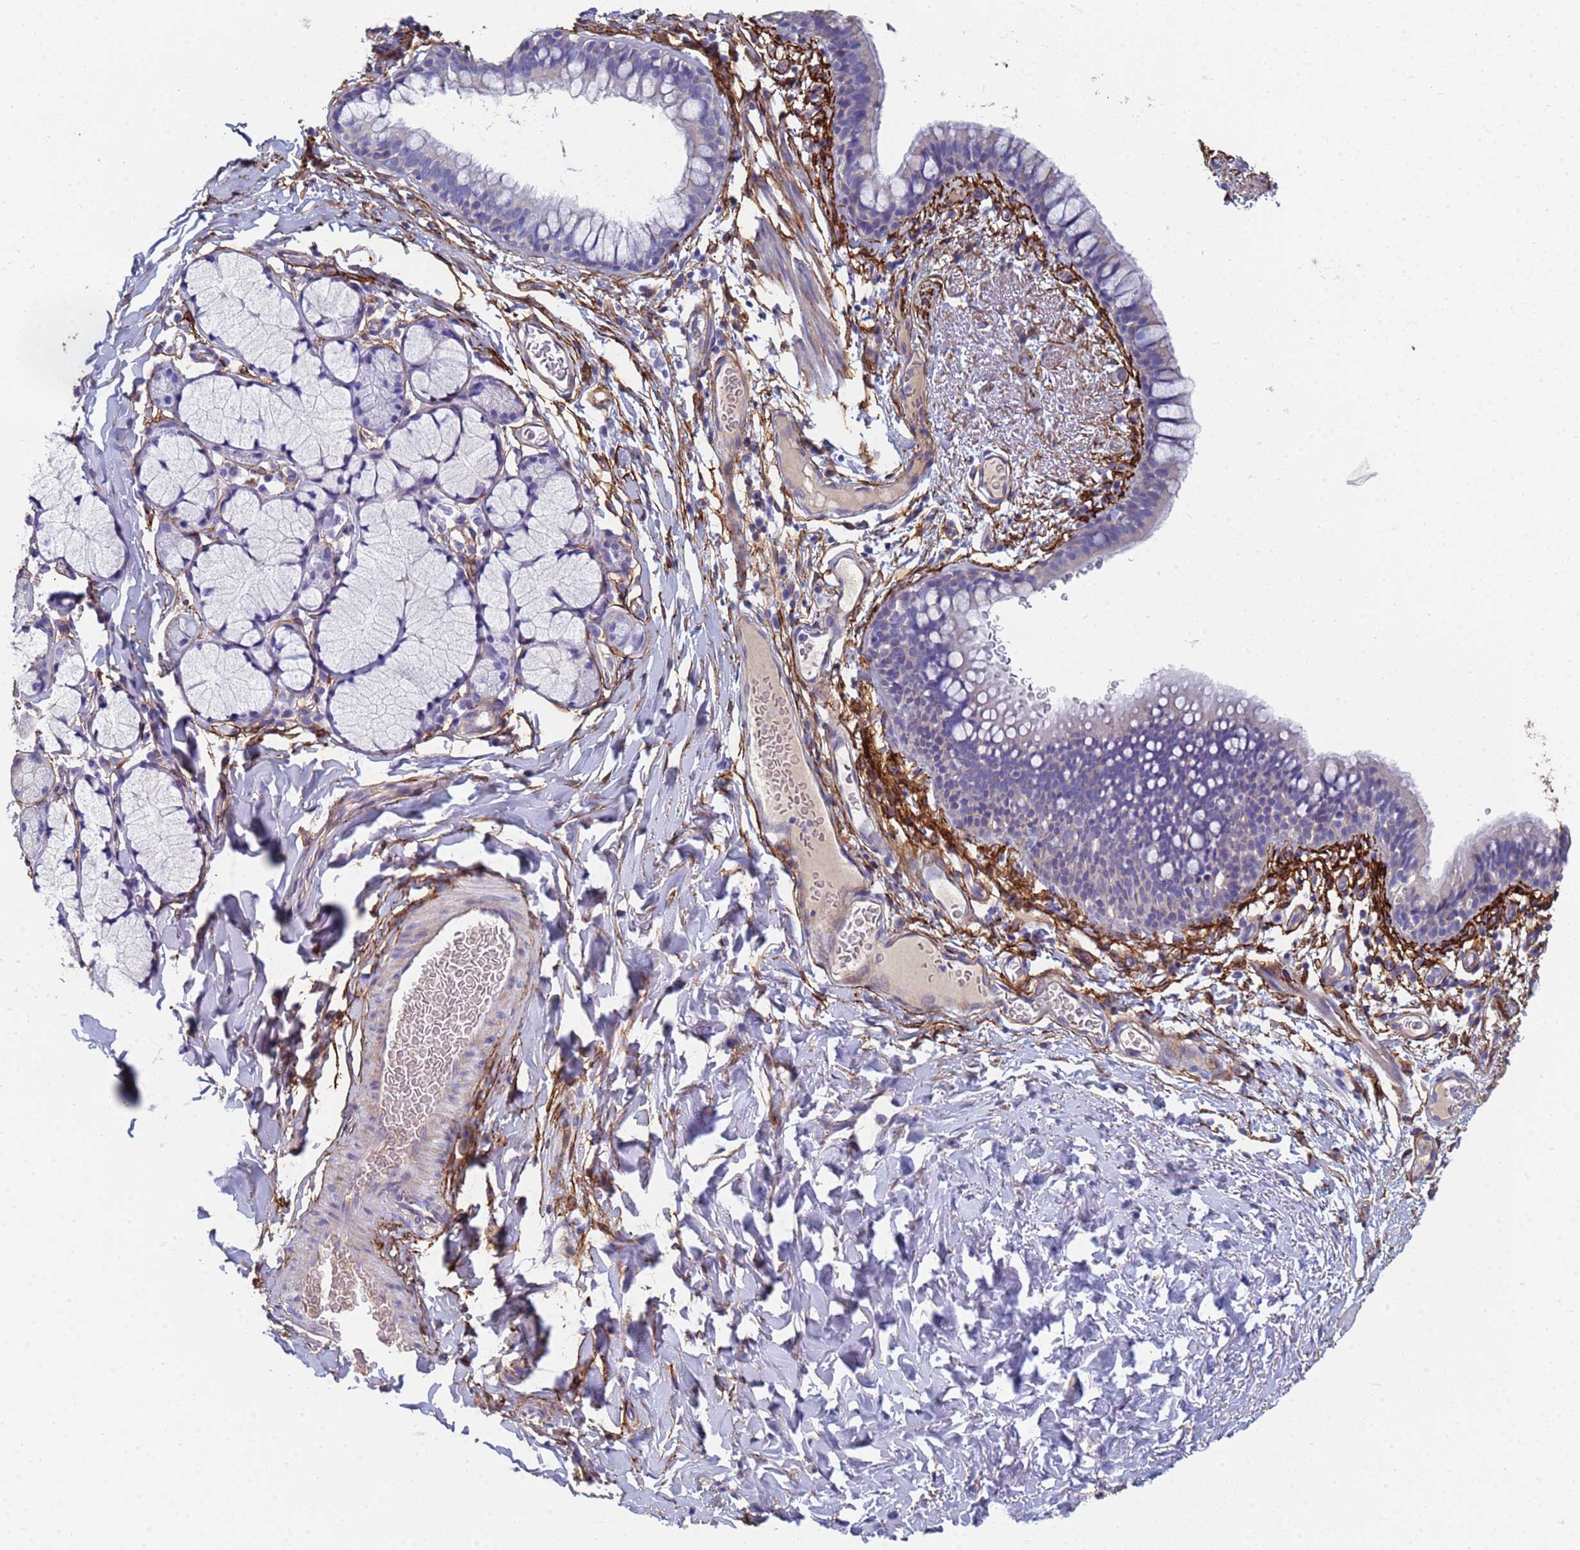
{"staining": {"intensity": "negative", "quantity": "none", "location": "none"}, "tissue": "bronchus", "cell_type": "Respiratory epithelial cells", "image_type": "normal", "snomed": [{"axis": "morphology", "description": "Normal tissue, NOS"}, {"axis": "topography", "description": "Cartilage tissue"}, {"axis": "topography", "description": "Bronchus"}], "caption": "Bronchus stained for a protein using immunohistochemistry (IHC) shows no expression respiratory epithelial cells.", "gene": "ABCA8", "patient": {"sex": "female", "age": 36}}